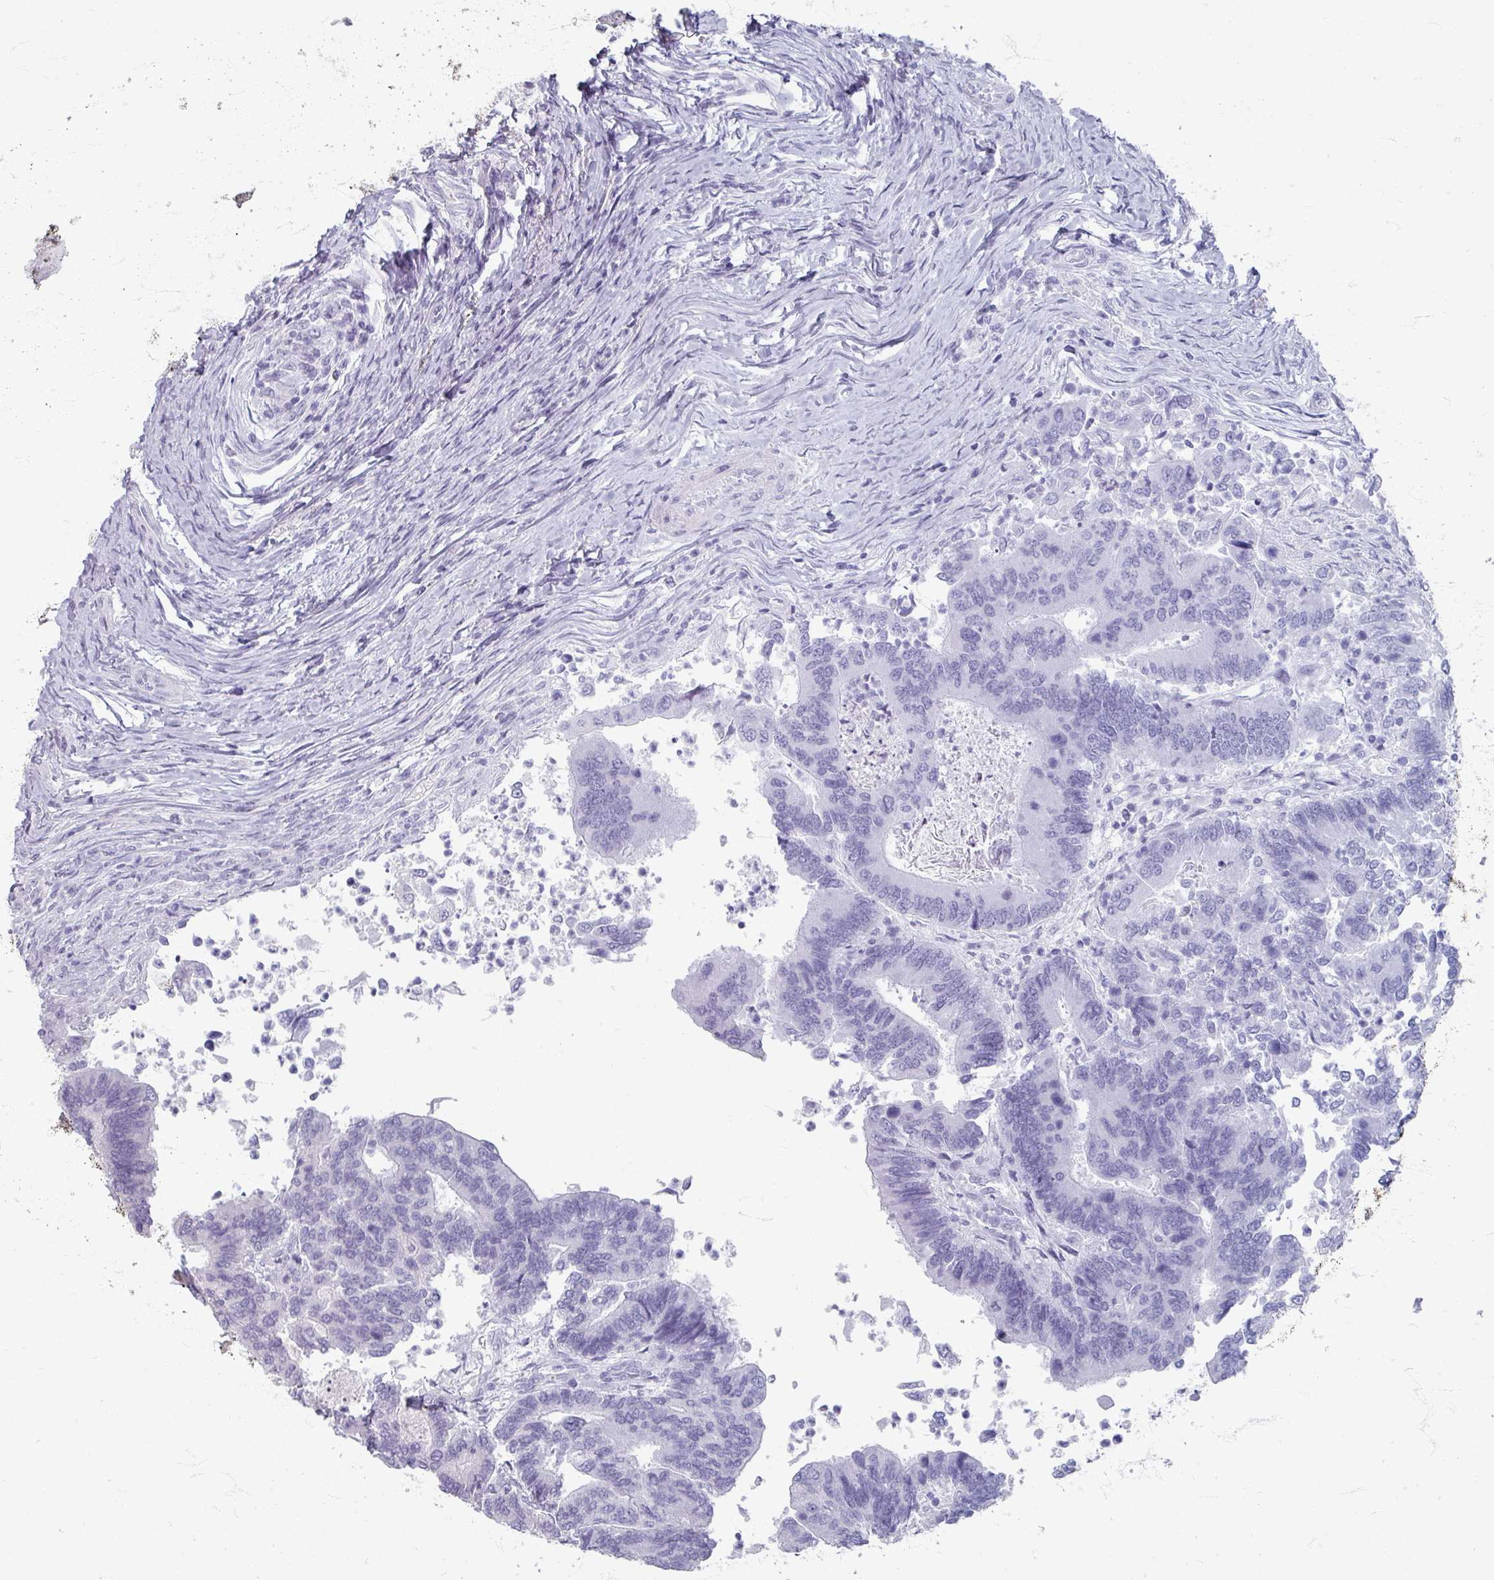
{"staining": {"intensity": "moderate", "quantity": "25%-75%", "location": "cytoplasmic/membranous"}, "tissue": "colorectal cancer", "cell_type": "Tumor cells", "image_type": "cancer", "snomed": [{"axis": "morphology", "description": "Adenocarcinoma, NOS"}, {"axis": "topography", "description": "Colon"}], "caption": "IHC of adenocarcinoma (colorectal) exhibits medium levels of moderate cytoplasmic/membranous staining in about 25%-75% of tumor cells. (Brightfield microscopy of DAB IHC at high magnification).", "gene": "STAM", "patient": {"sex": "female", "age": 67}}